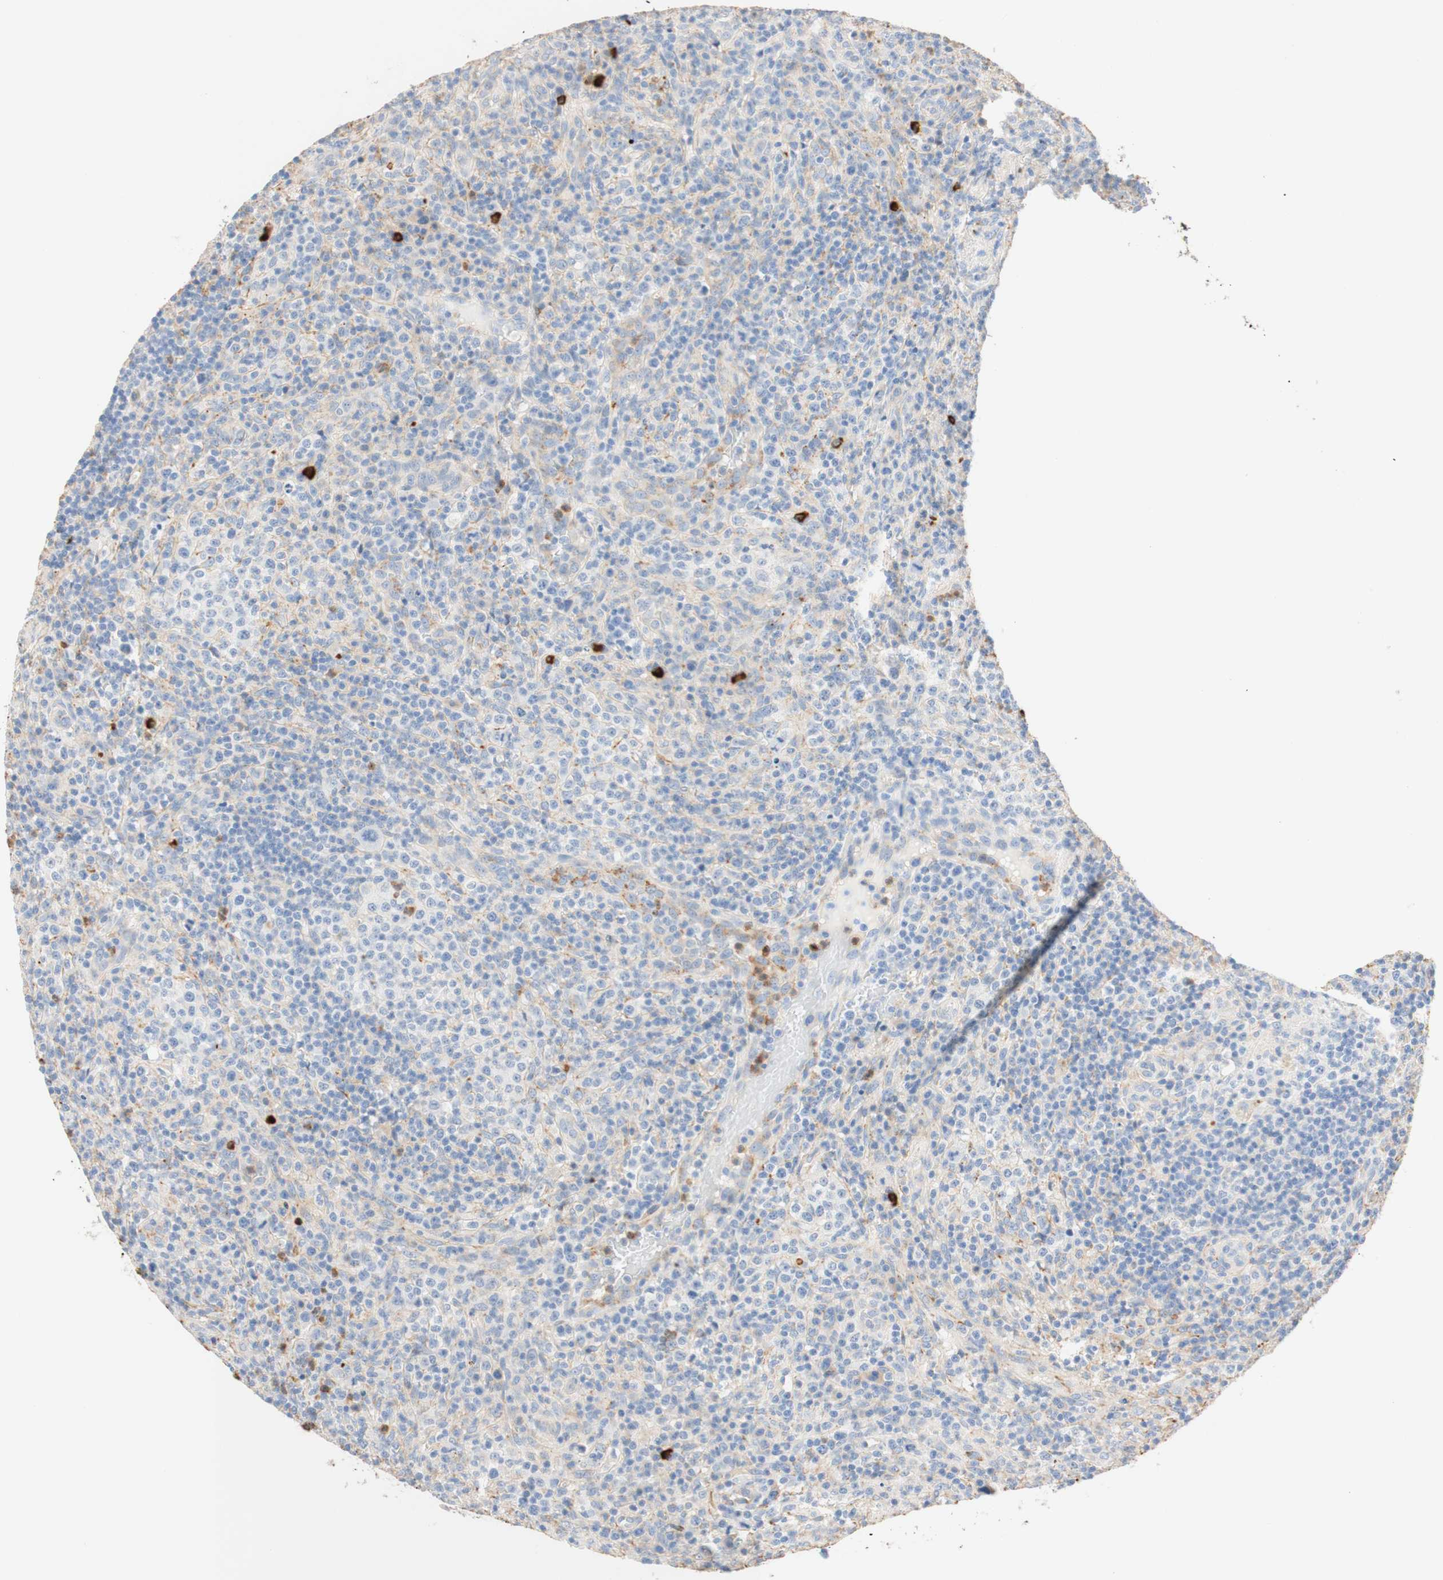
{"staining": {"intensity": "strong", "quantity": "<25%", "location": "cytoplasmic/membranous"}, "tissue": "lymphoma", "cell_type": "Tumor cells", "image_type": "cancer", "snomed": [{"axis": "morphology", "description": "Malignant lymphoma, non-Hodgkin's type, High grade"}, {"axis": "topography", "description": "Lymph node"}], "caption": "An IHC photomicrograph of neoplastic tissue is shown. Protein staining in brown highlights strong cytoplasmic/membranous positivity in lymphoma within tumor cells.", "gene": "CD63", "patient": {"sex": "female", "age": 76}}